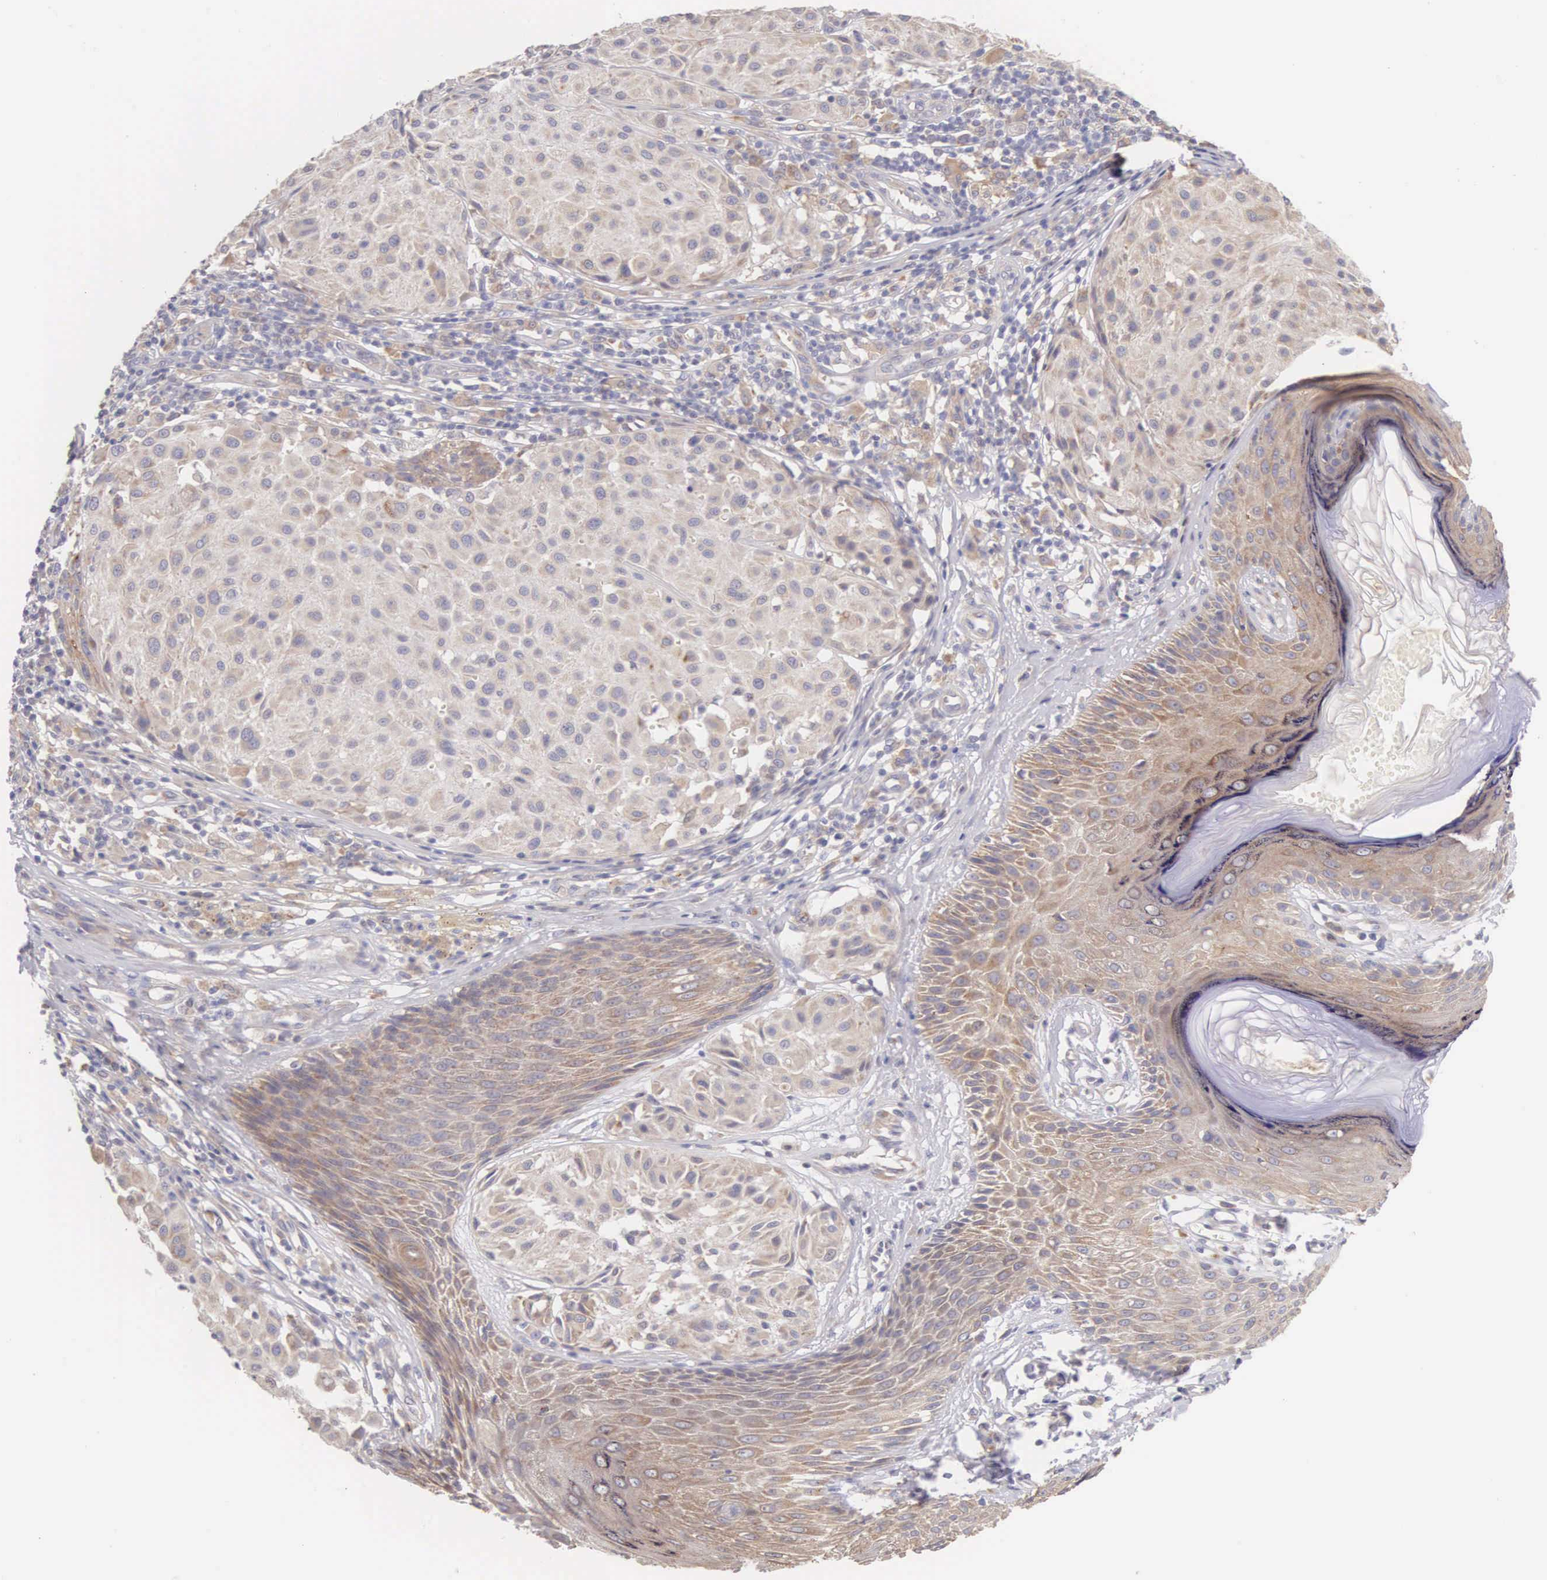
{"staining": {"intensity": "weak", "quantity": ">75%", "location": "cytoplasmic/membranous"}, "tissue": "melanoma", "cell_type": "Tumor cells", "image_type": "cancer", "snomed": [{"axis": "morphology", "description": "Malignant melanoma, NOS"}, {"axis": "topography", "description": "Skin"}], "caption": "Brown immunohistochemical staining in human malignant melanoma displays weak cytoplasmic/membranous staining in about >75% of tumor cells.", "gene": "NSDHL", "patient": {"sex": "male", "age": 36}}